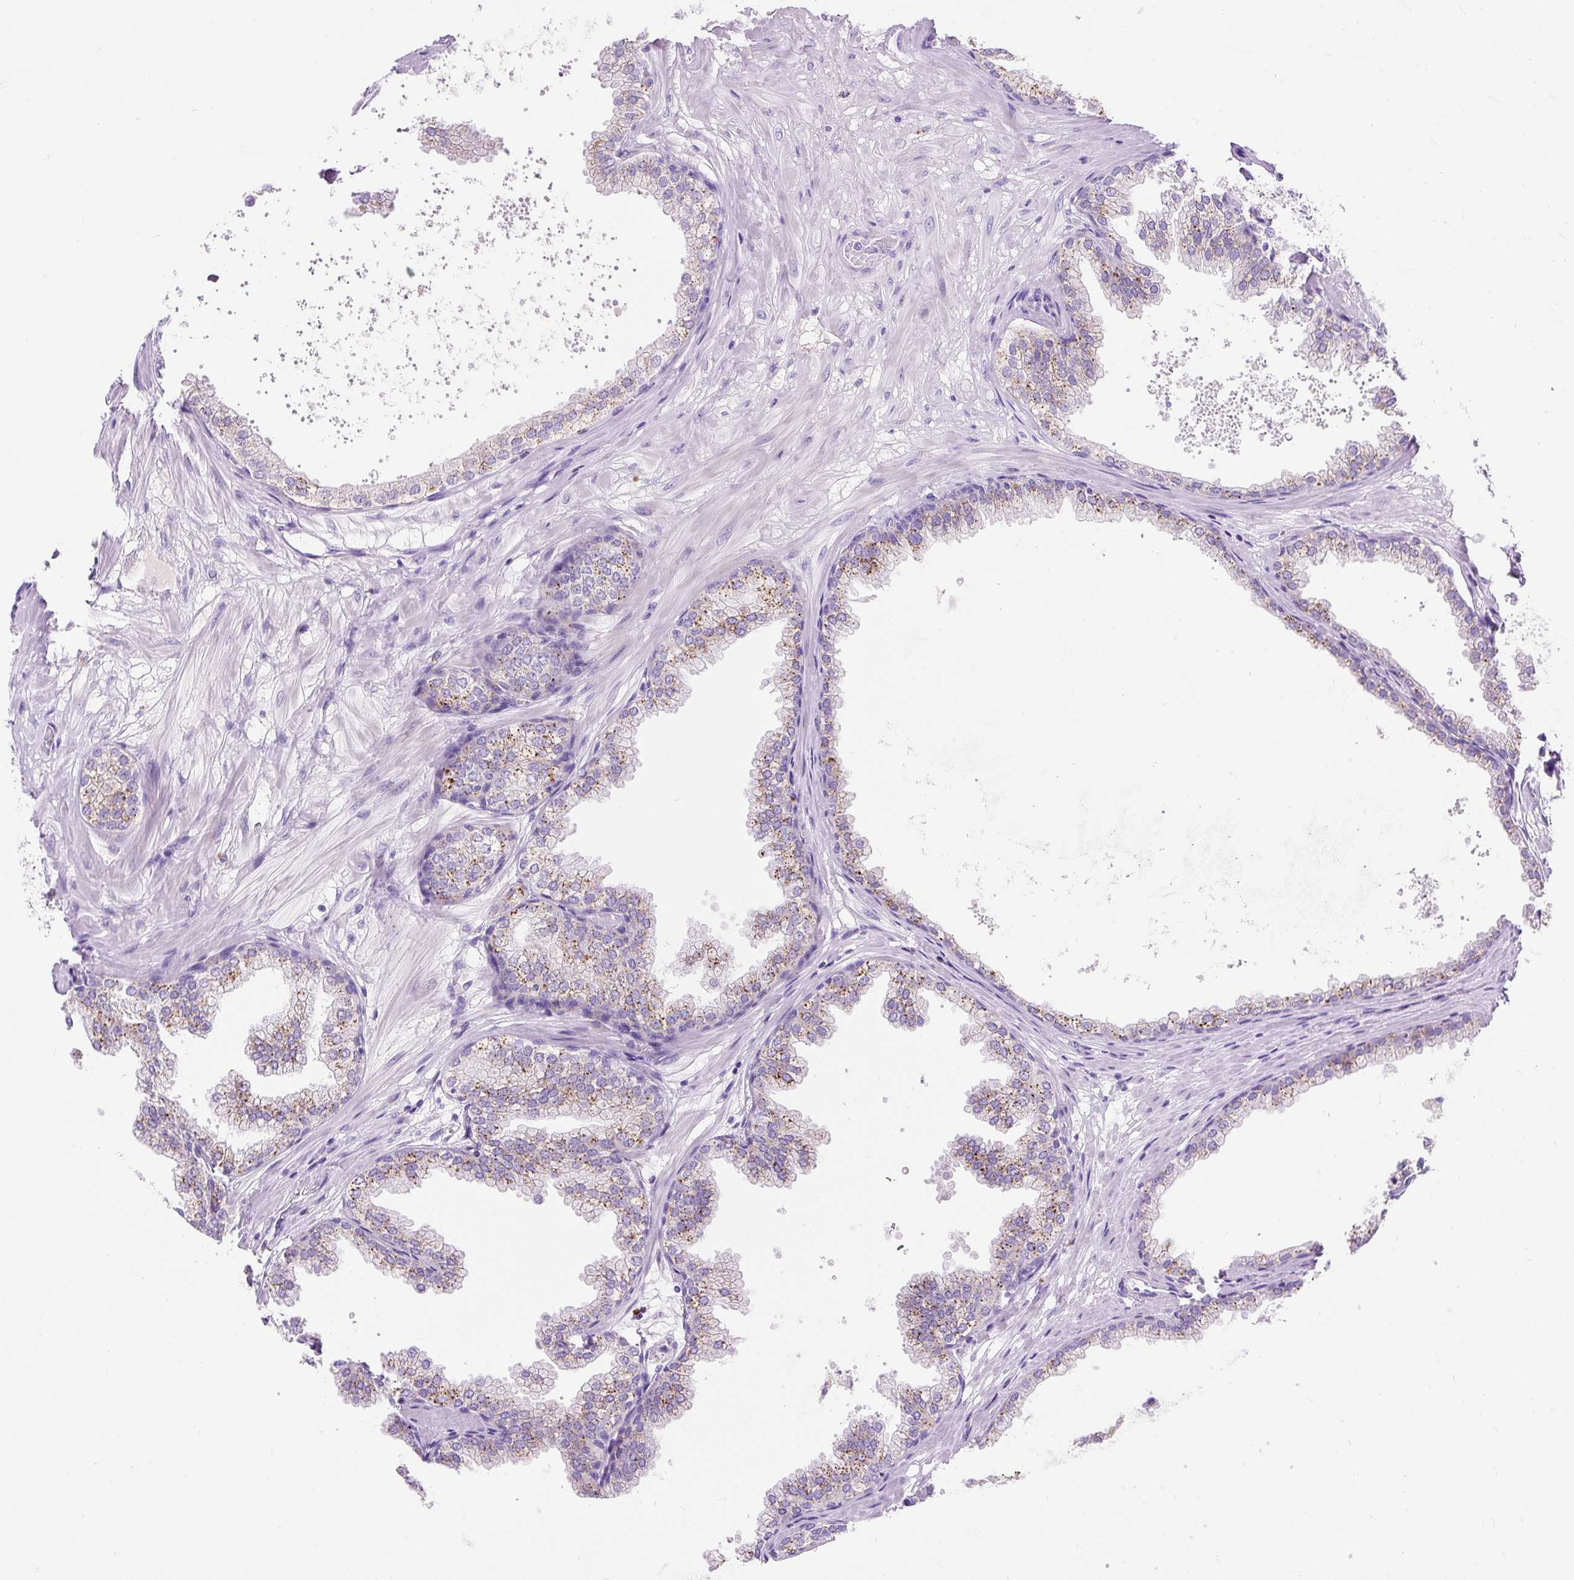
{"staining": {"intensity": "moderate", "quantity": "25%-75%", "location": "cytoplasmic/membranous"}, "tissue": "prostate", "cell_type": "Glandular cells", "image_type": "normal", "snomed": [{"axis": "morphology", "description": "Normal tissue, NOS"}, {"axis": "topography", "description": "Prostate"}], "caption": "DAB (3,3'-diaminobenzidine) immunohistochemical staining of normal prostate shows moderate cytoplasmic/membranous protein positivity in about 25%-75% of glandular cells.", "gene": "HEXB", "patient": {"sex": "male", "age": 37}}